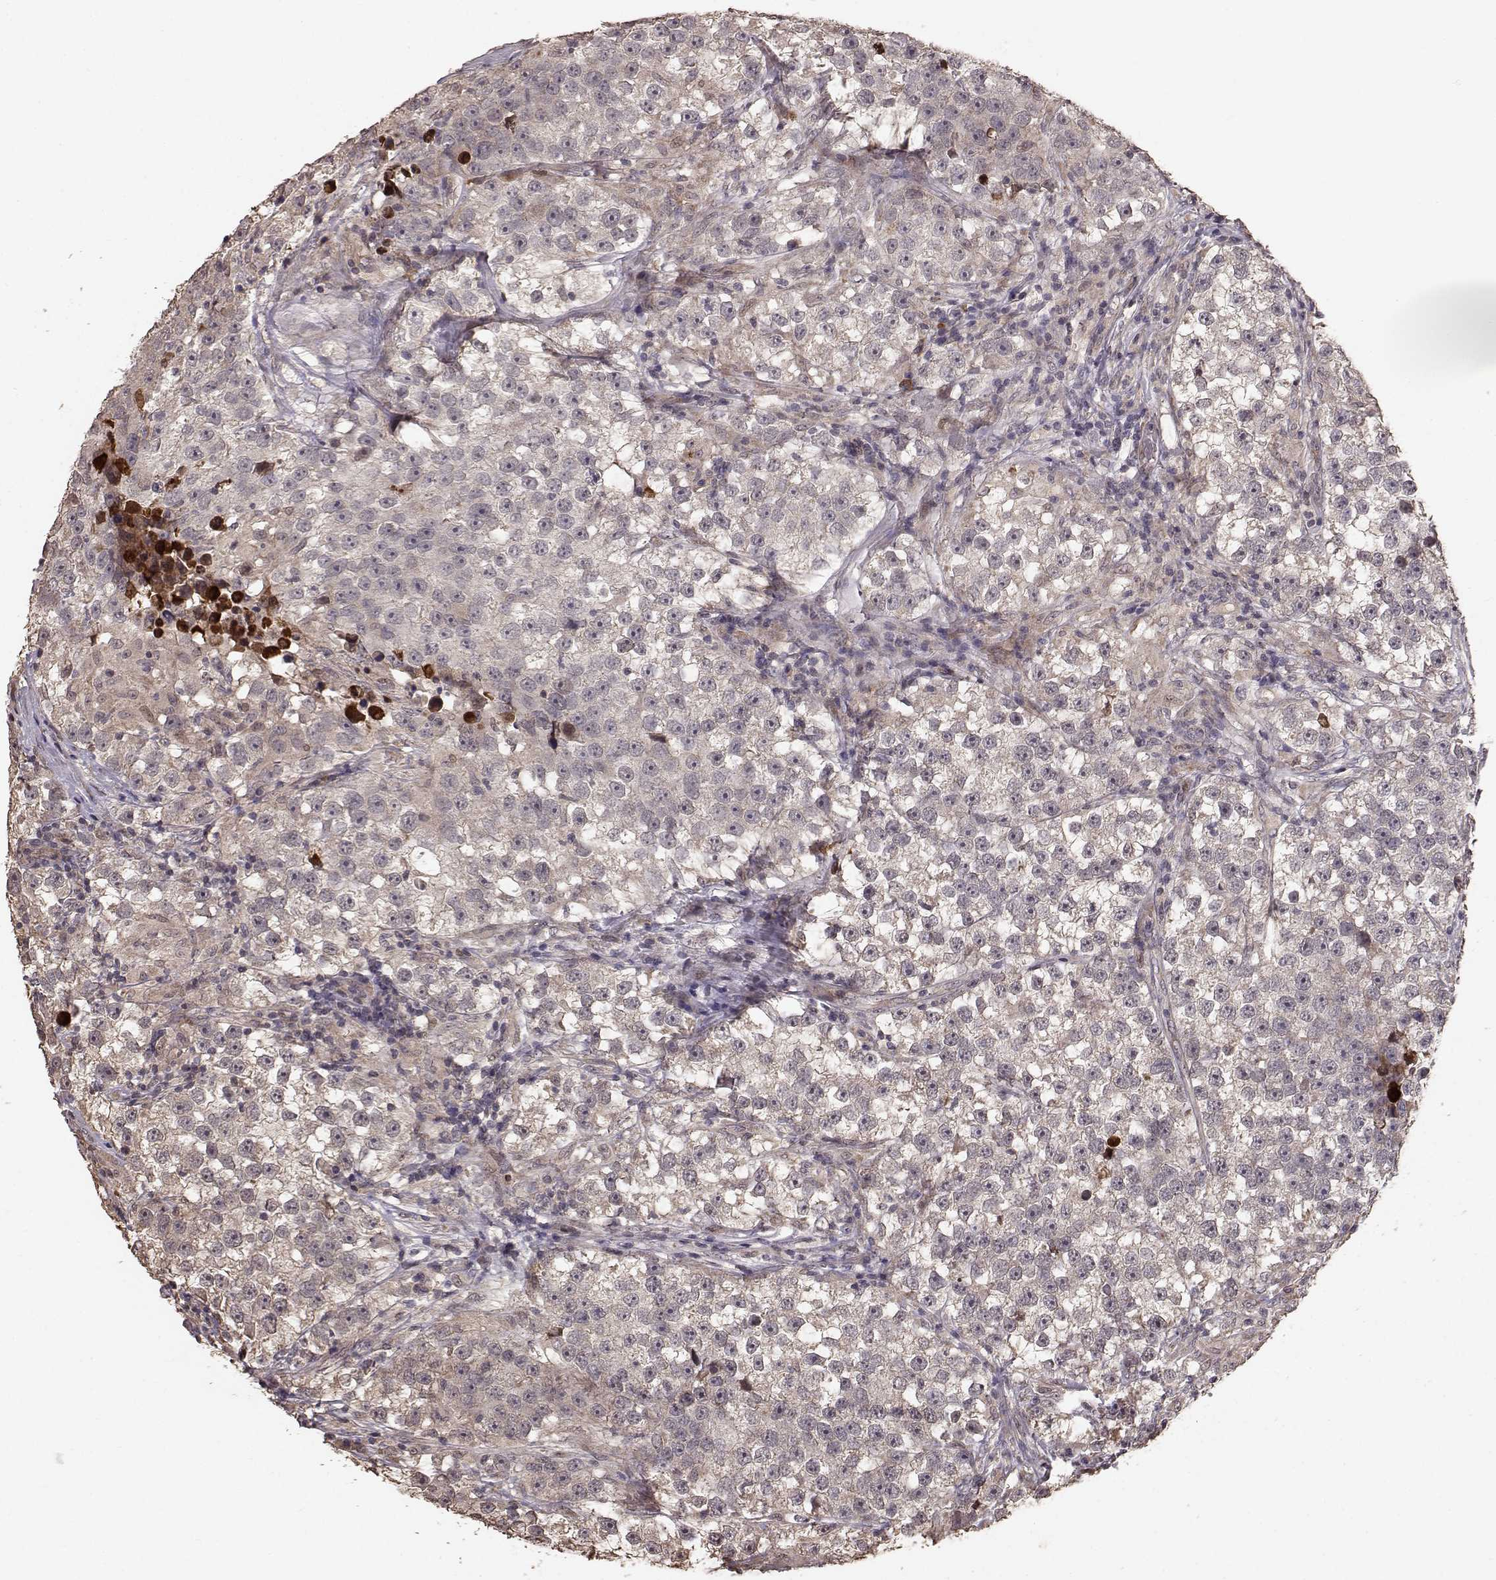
{"staining": {"intensity": "weak", "quantity": ">75%", "location": "cytoplasmic/membranous"}, "tissue": "testis cancer", "cell_type": "Tumor cells", "image_type": "cancer", "snomed": [{"axis": "morphology", "description": "Seminoma, NOS"}, {"axis": "topography", "description": "Testis"}], "caption": "Testis seminoma stained with DAB immunohistochemistry reveals low levels of weak cytoplasmic/membranous expression in approximately >75% of tumor cells. (brown staining indicates protein expression, while blue staining denotes nuclei).", "gene": "USP15", "patient": {"sex": "male", "age": 46}}